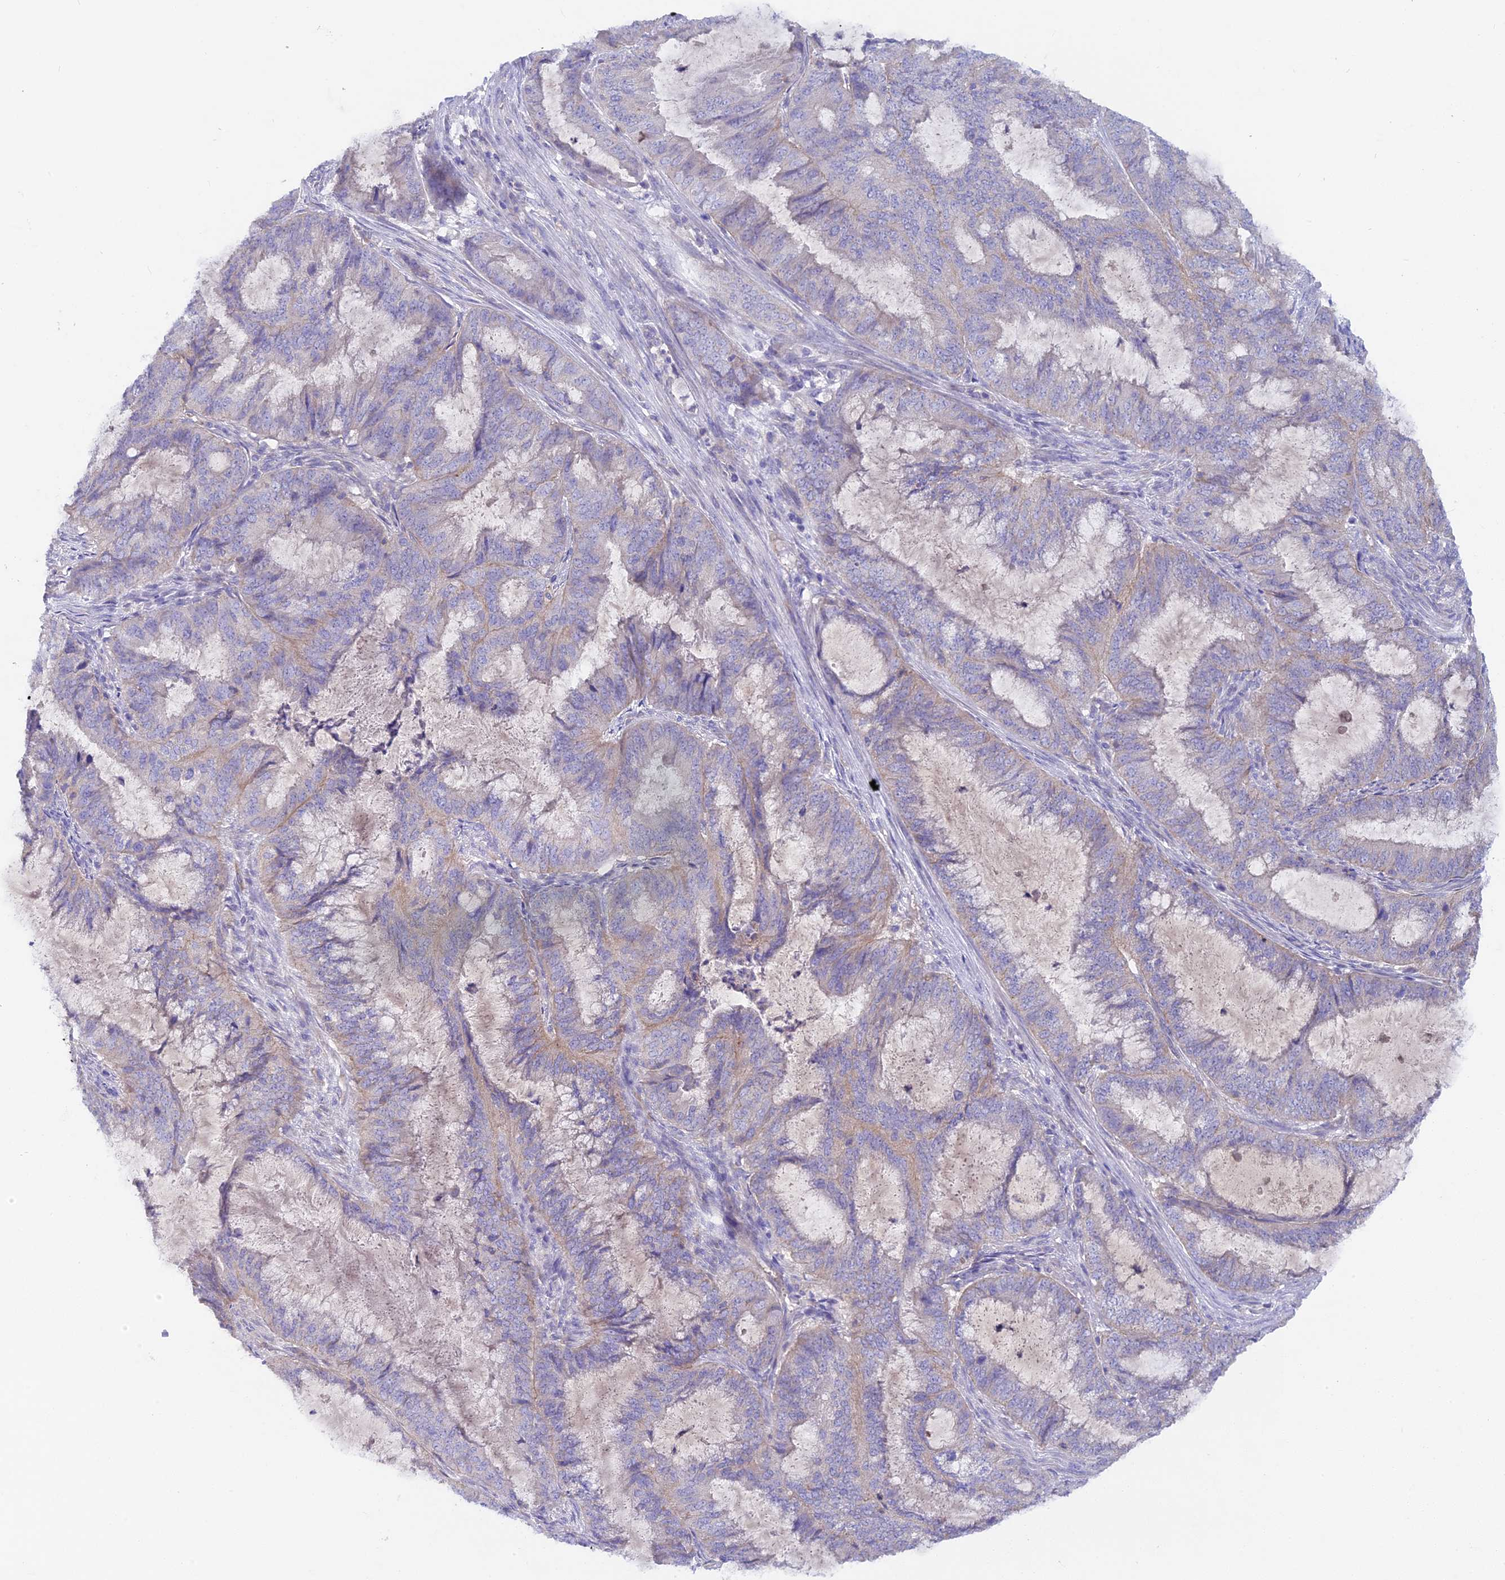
{"staining": {"intensity": "weak", "quantity": "25%-75%", "location": "cytoplasmic/membranous"}, "tissue": "endometrial cancer", "cell_type": "Tumor cells", "image_type": "cancer", "snomed": [{"axis": "morphology", "description": "Adenocarcinoma, NOS"}, {"axis": "topography", "description": "Endometrium"}], "caption": "Approximately 25%-75% of tumor cells in endometrial cancer exhibit weak cytoplasmic/membranous protein staining as visualized by brown immunohistochemical staining.", "gene": "PZP", "patient": {"sex": "female", "age": 51}}